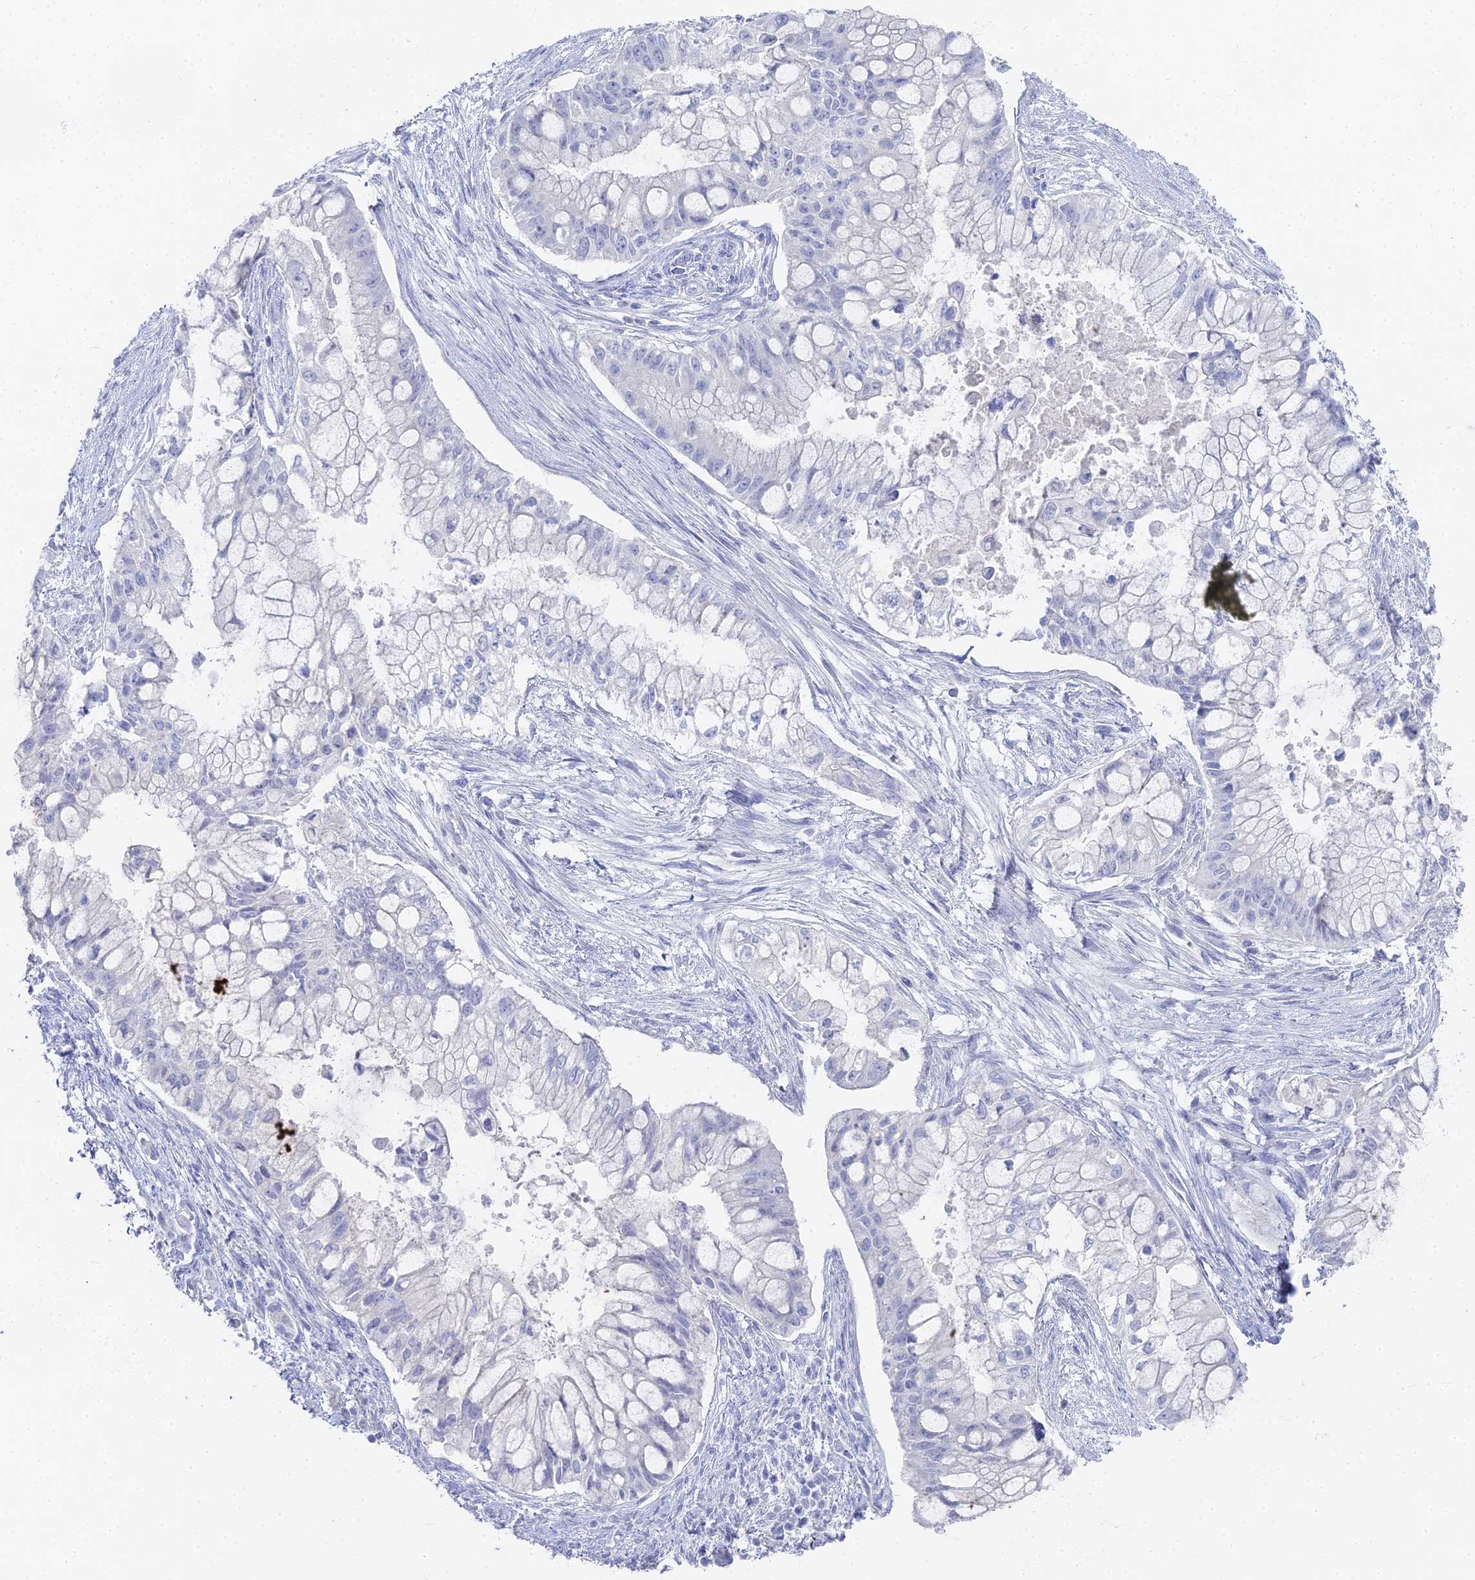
{"staining": {"intensity": "negative", "quantity": "none", "location": "none"}, "tissue": "pancreatic cancer", "cell_type": "Tumor cells", "image_type": "cancer", "snomed": [{"axis": "morphology", "description": "Adenocarcinoma, NOS"}, {"axis": "topography", "description": "Pancreas"}], "caption": "The photomicrograph demonstrates no significant staining in tumor cells of pancreatic cancer.", "gene": "ALPP", "patient": {"sex": "male", "age": 48}}